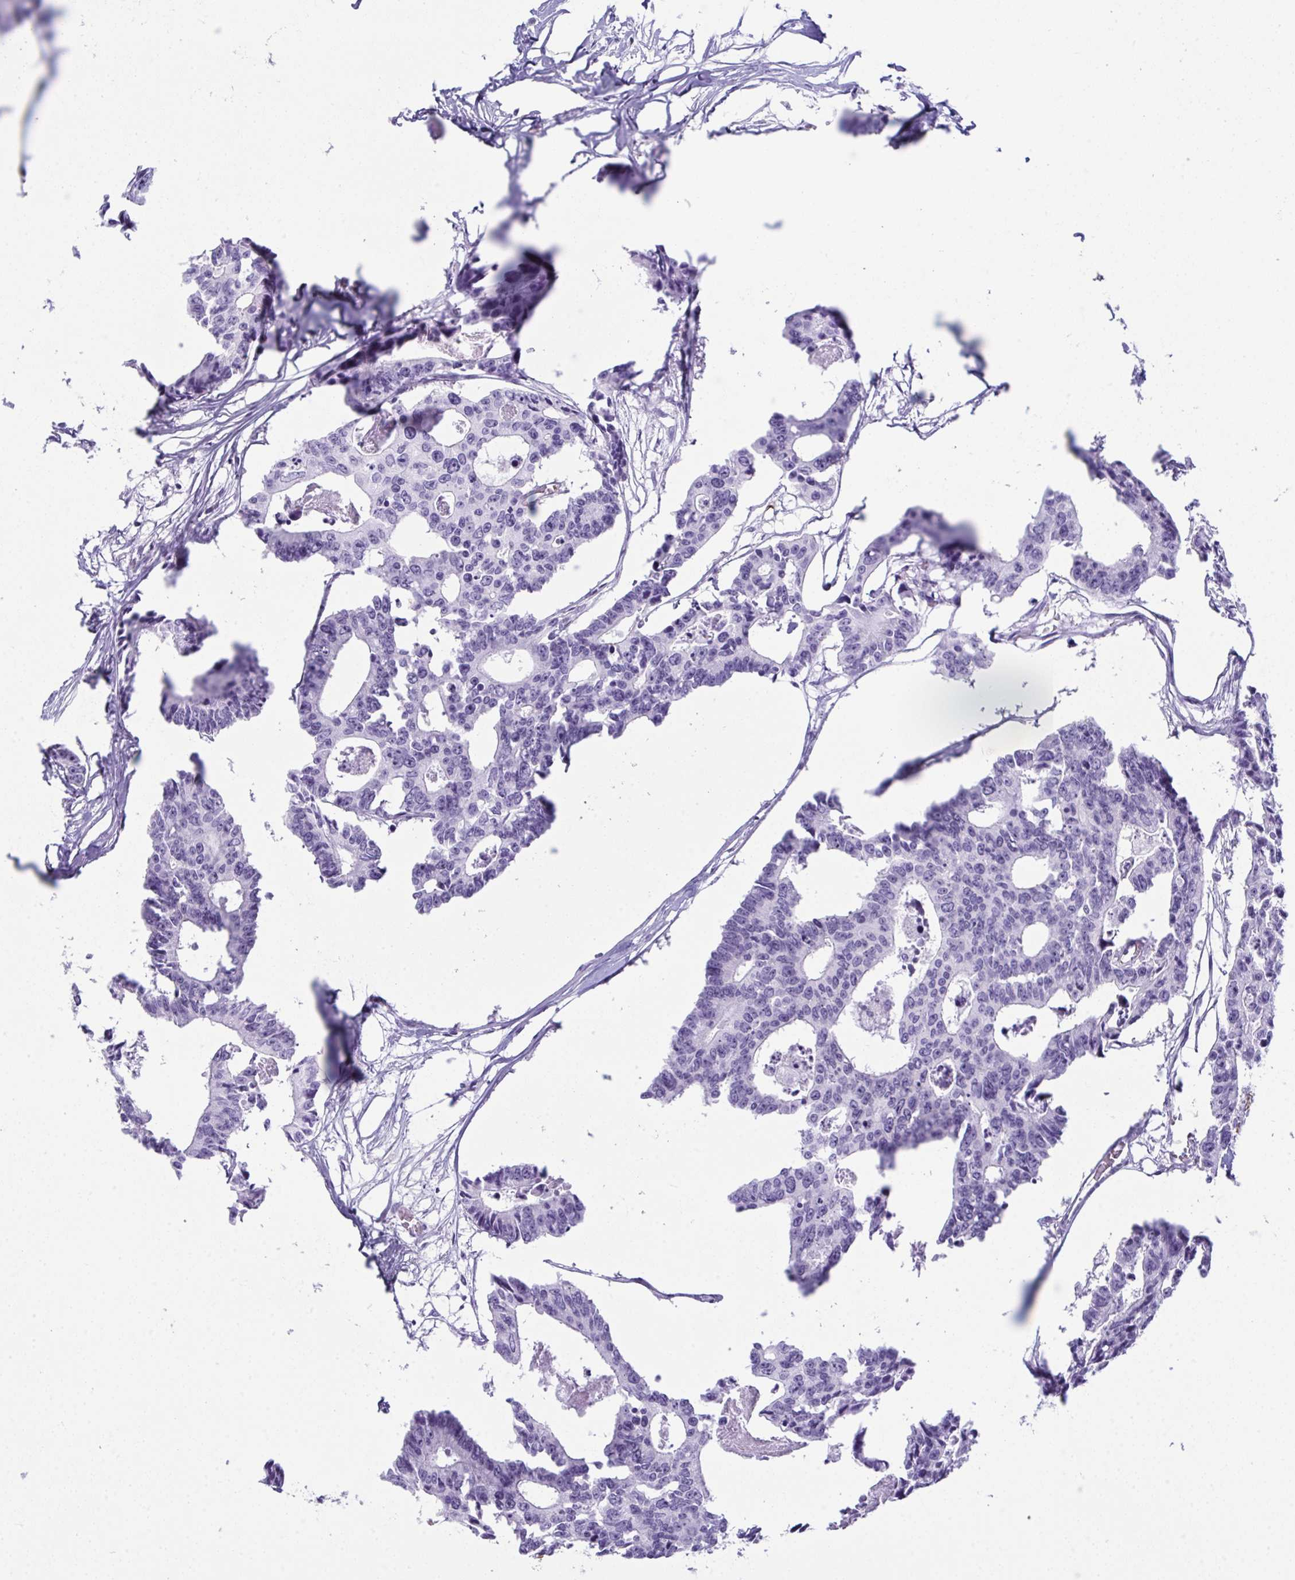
{"staining": {"intensity": "negative", "quantity": "none", "location": "none"}, "tissue": "colorectal cancer", "cell_type": "Tumor cells", "image_type": "cancer", "snomed": [{"axis": "morphology", "description": "Adenocarcinoma, NOS"}, {"axis": "topography", "description": "Rectum"}], "caption": "This photomicrograph is of colorectal adenocarcinoma stained with immunohistochemistry (IHC) to label a protein in brown with the nuclei are counter-stained blue. There is no staining in tumor cells.", "gene": "JCHAIN", "patient": {"sex": "male", "age": 57}}